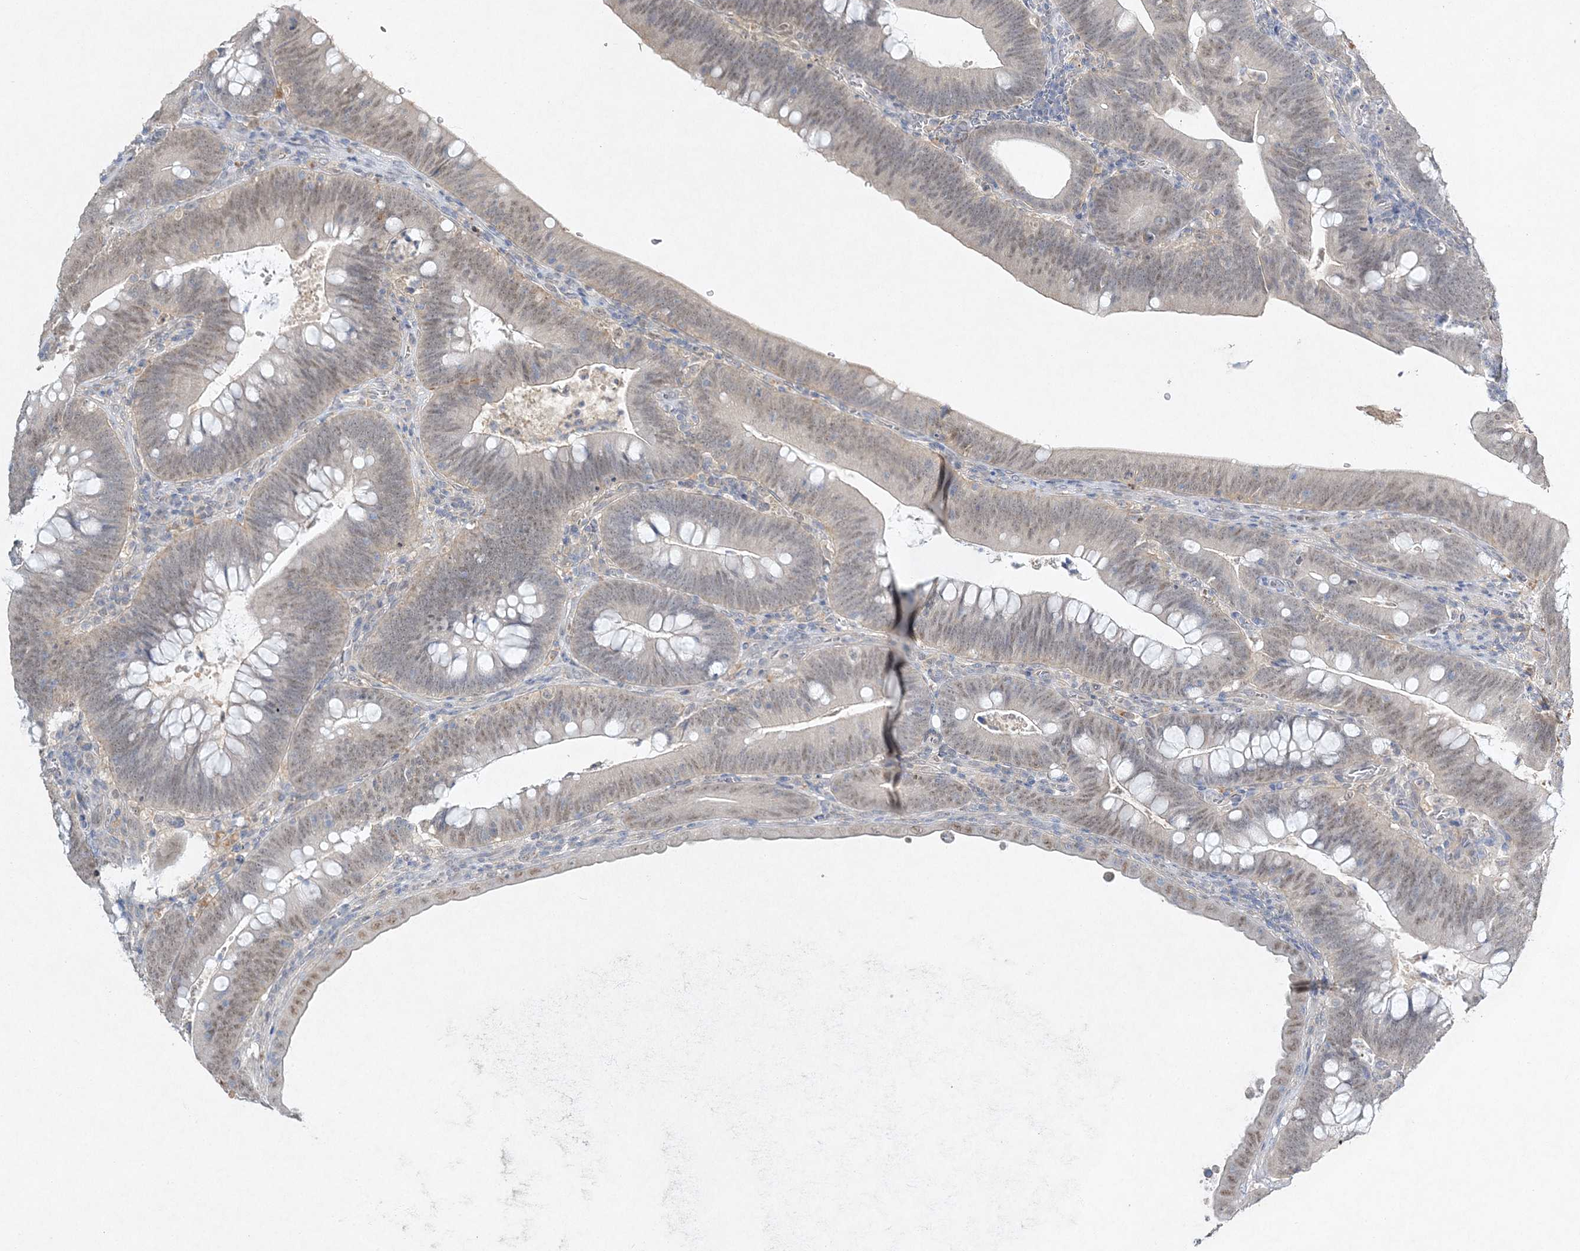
{"staining": {"intensity": "moderate", "quantity": "25%-75%", "location": "nuclear"}, "tissue": "colorectal cancer", "cell_type": "Tumor cells", "image_type": "cancer", "snomed": [{"axis": "morphology", "description": "Normal tissue, NOS"}, {"axis": "topography", "description": "Colon"}], "caption": "Immunohistochemistry histopathology image of human colorectal cancer stained for a protein (brown), which reveals medium levels of moderate nuclear positivity in approximately 25%-75% of tumor cells.", "gene": "MAT2B", "patient": {"sex": "female", "age": 82}}